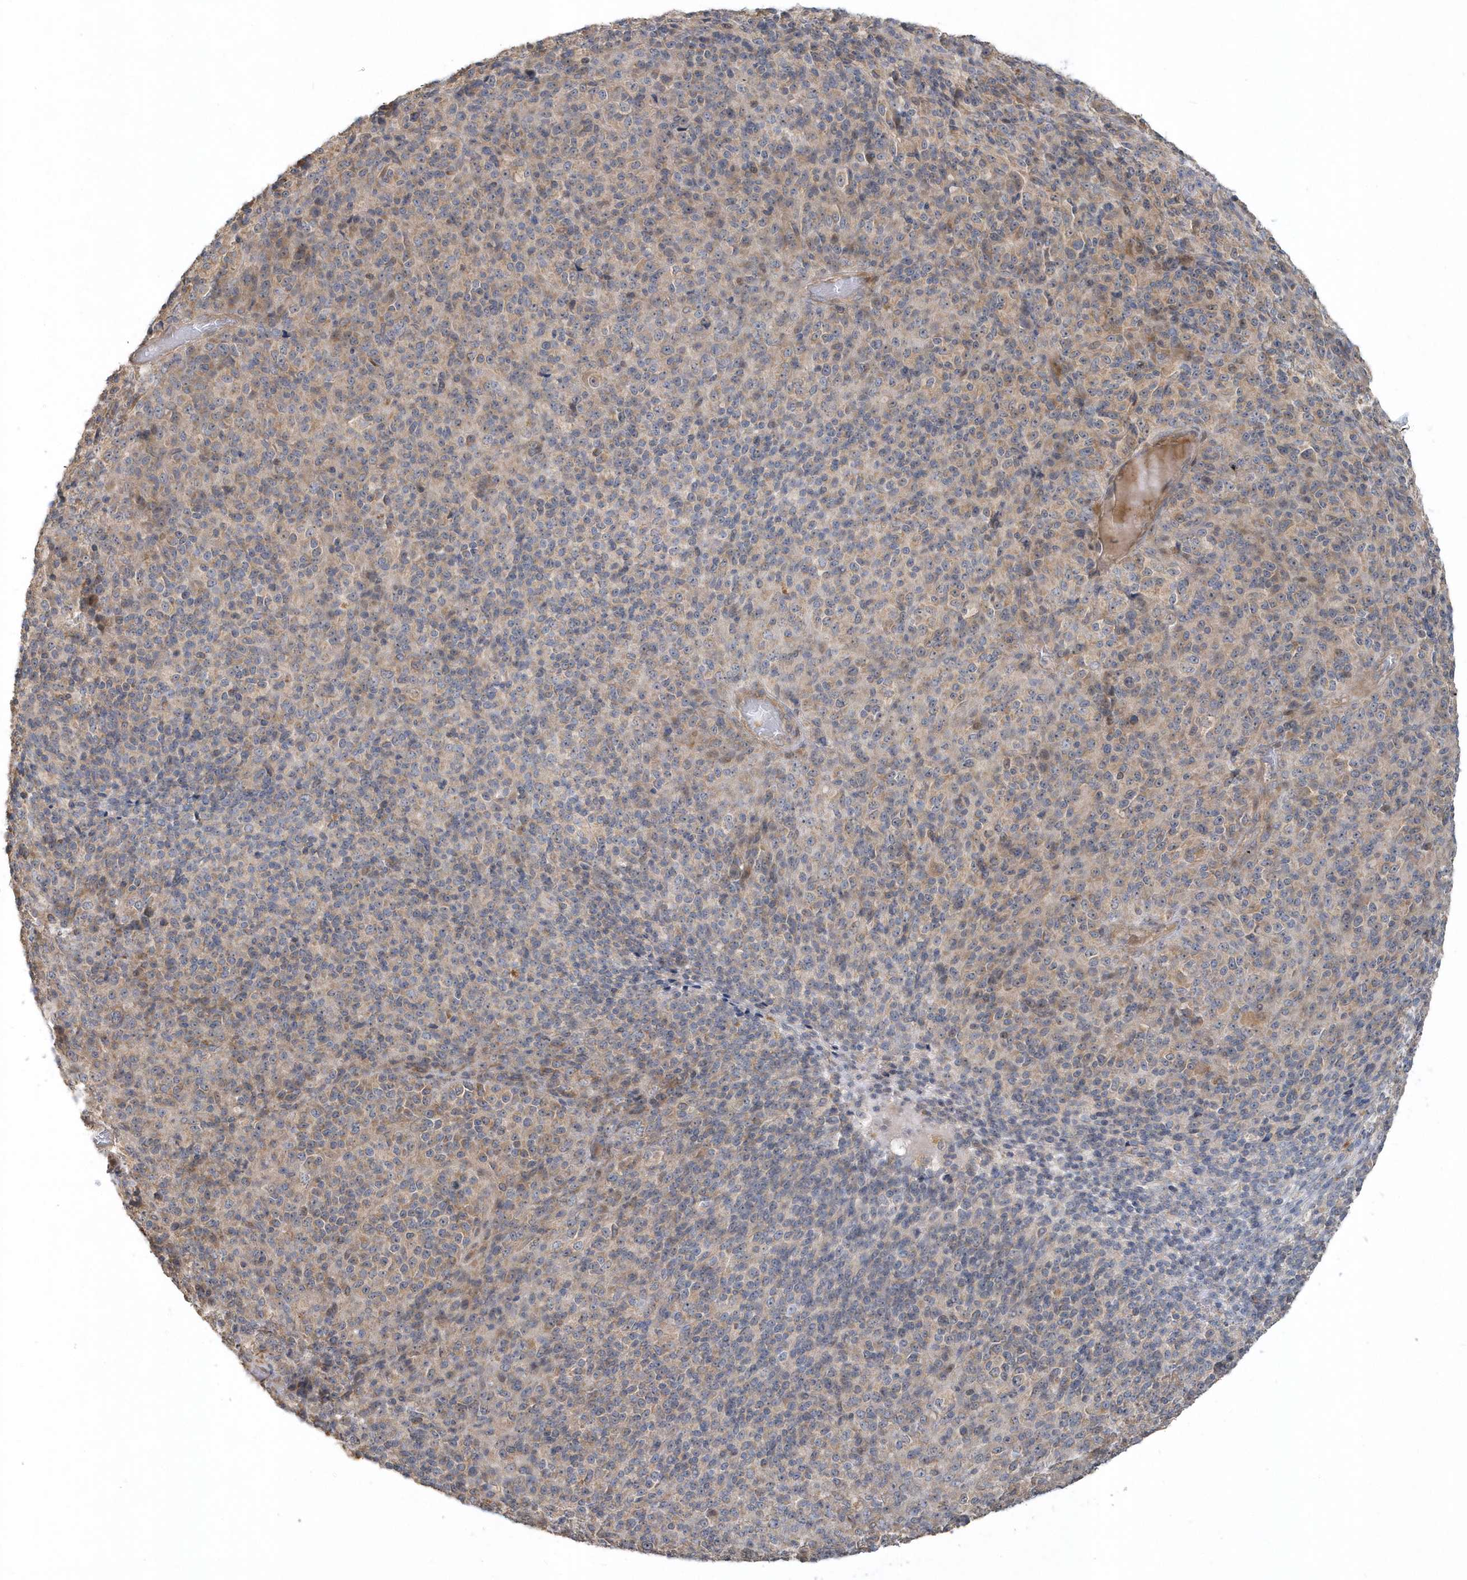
{"staining": {"intensity": "weak", "quantity": "<25%", "location": "cytoplasmic/membranous"}, "tissue": "melanoma", "cell_type": "Tumor cells", "image_type": "cancer", "snomed": [{"axis": "morphology", "description": "Malignant melanoma, Metastatic site"}, {"axis": "topography", "description": "Brain"}], "caption": "This is an immunohistochemistry (IHC) photomicrograph of human malignant melanoma (metastatic site). There is no staining in tumor cells.", "gene": "THG1L", "patient": {"sex": "female", "age": 56}}